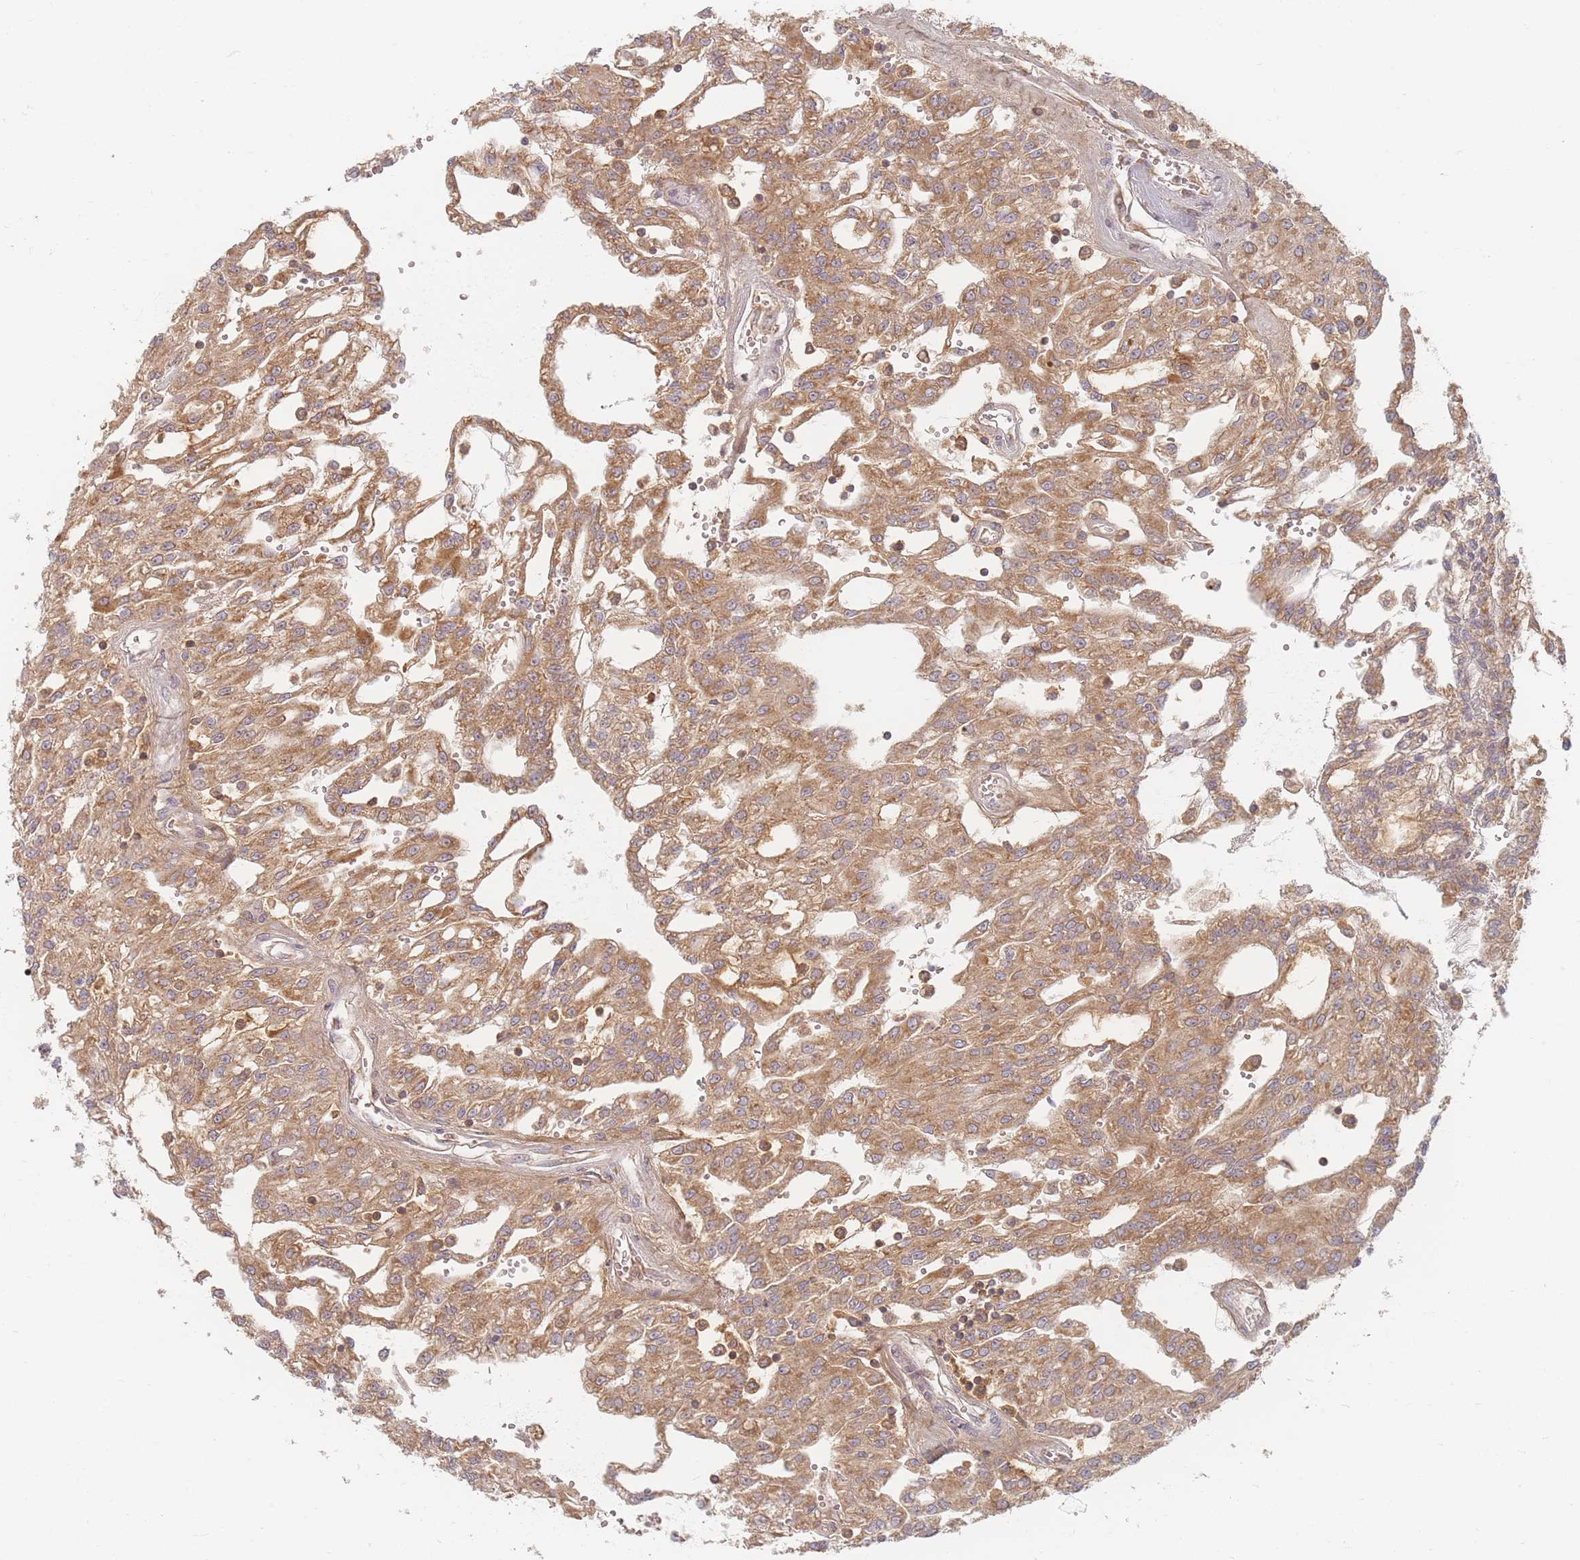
{"staining": {"intensity": "moderate", "quantity": ">75%", "location": "cytoplasmic/membranous"}, "tissue": "renal cancer", "cell_type": "Tumor cells", "image_type": "cancer", "snomed": [{"axis": "morphology", "description": "Adenocarcinoma, NOS"}, {"axis": "topography", "description": "Kidney"}], "caption": "This photomicrograph reveals renal cancer stained with immunohistochemistry (IHC) to label a protein in brown. The cytoplasmic/membranous of tumor cells show moderate positivity for the protein. Nuclei are counter-stained blue.", "gene": "SLC35F3", "patient": {"sex": "male", "age": 63}}